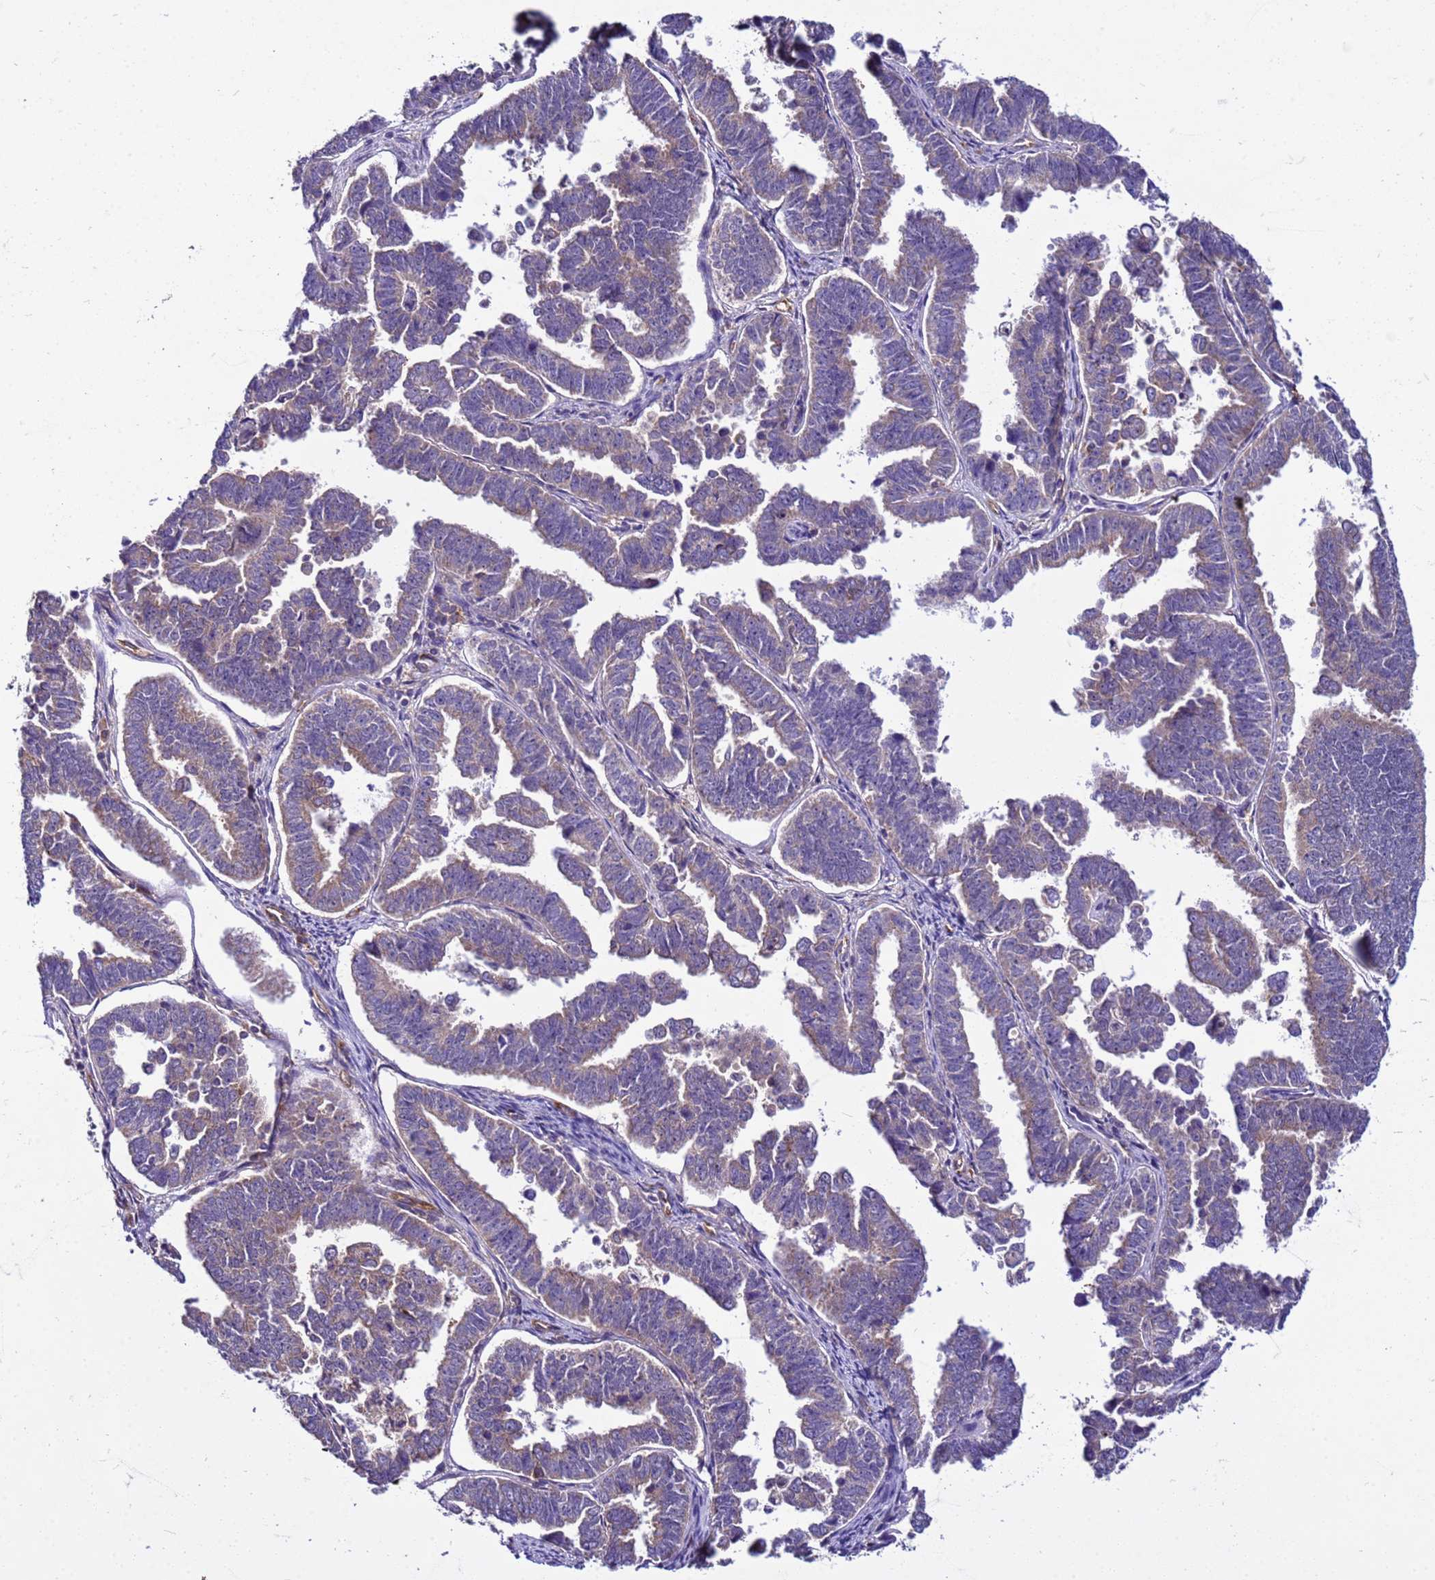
{"staining": {"intensity": "weak", "quantity": "<25%", "location": "cytoplasmic/membranous"}, "tissue": "endometrial cancer", "cell_type": "Tumor cells", "image_type": "cancer", "snomed": [{"axis": "morphology", "description": "Adenocarcinoma, NOS"}, {"axis": "topography", "description": "Endometrium"}], "caption": "Immunohistochemistry of human endometrial cancer demonstrates no staining in tumor cells.", "gene": "PKD1", "patient": {"sex": "female", "age": 75}}